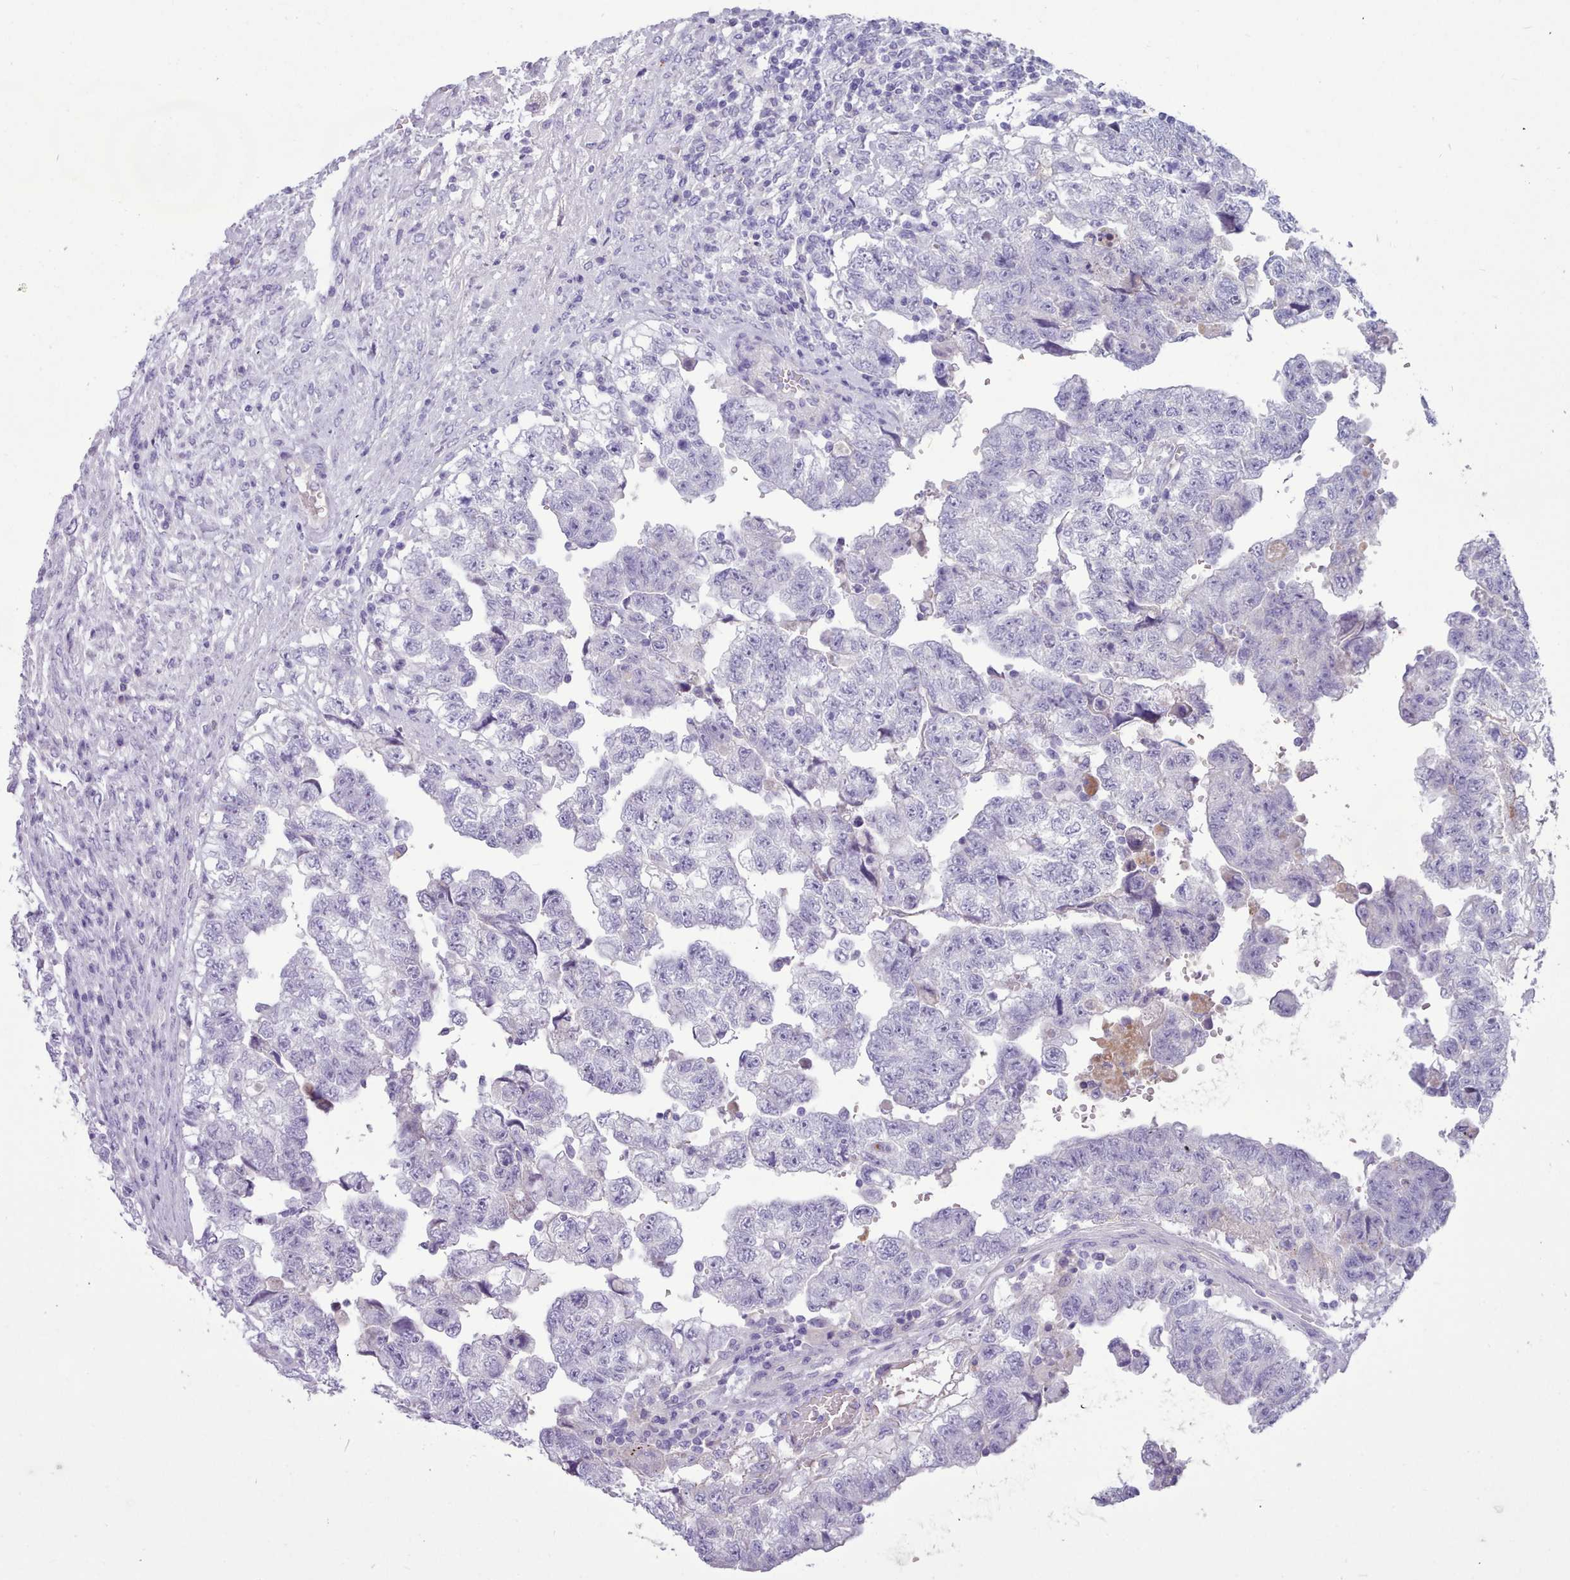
{"staining": {"intensity": "negative", "quantity": "none", "location": "none"}, "tissue": "testis cancer", "cell_type": "Tumor cells", "image_type": "cancer", "snomed": [{"axis": "morphology", "description": "Carcinoma, Embryonal, NOS"}, {"axis": "topography", "description": "Testis"}], "caption": "Immunohistochemistry micrograph of neoplastic tissue: testis cancer stained with DAB (3,3'-diaminobenzidine) shows no significant protein expression in tumor cells.", "gene": "NKX1-2", "patient": {"sex": "male", "age": 36}}